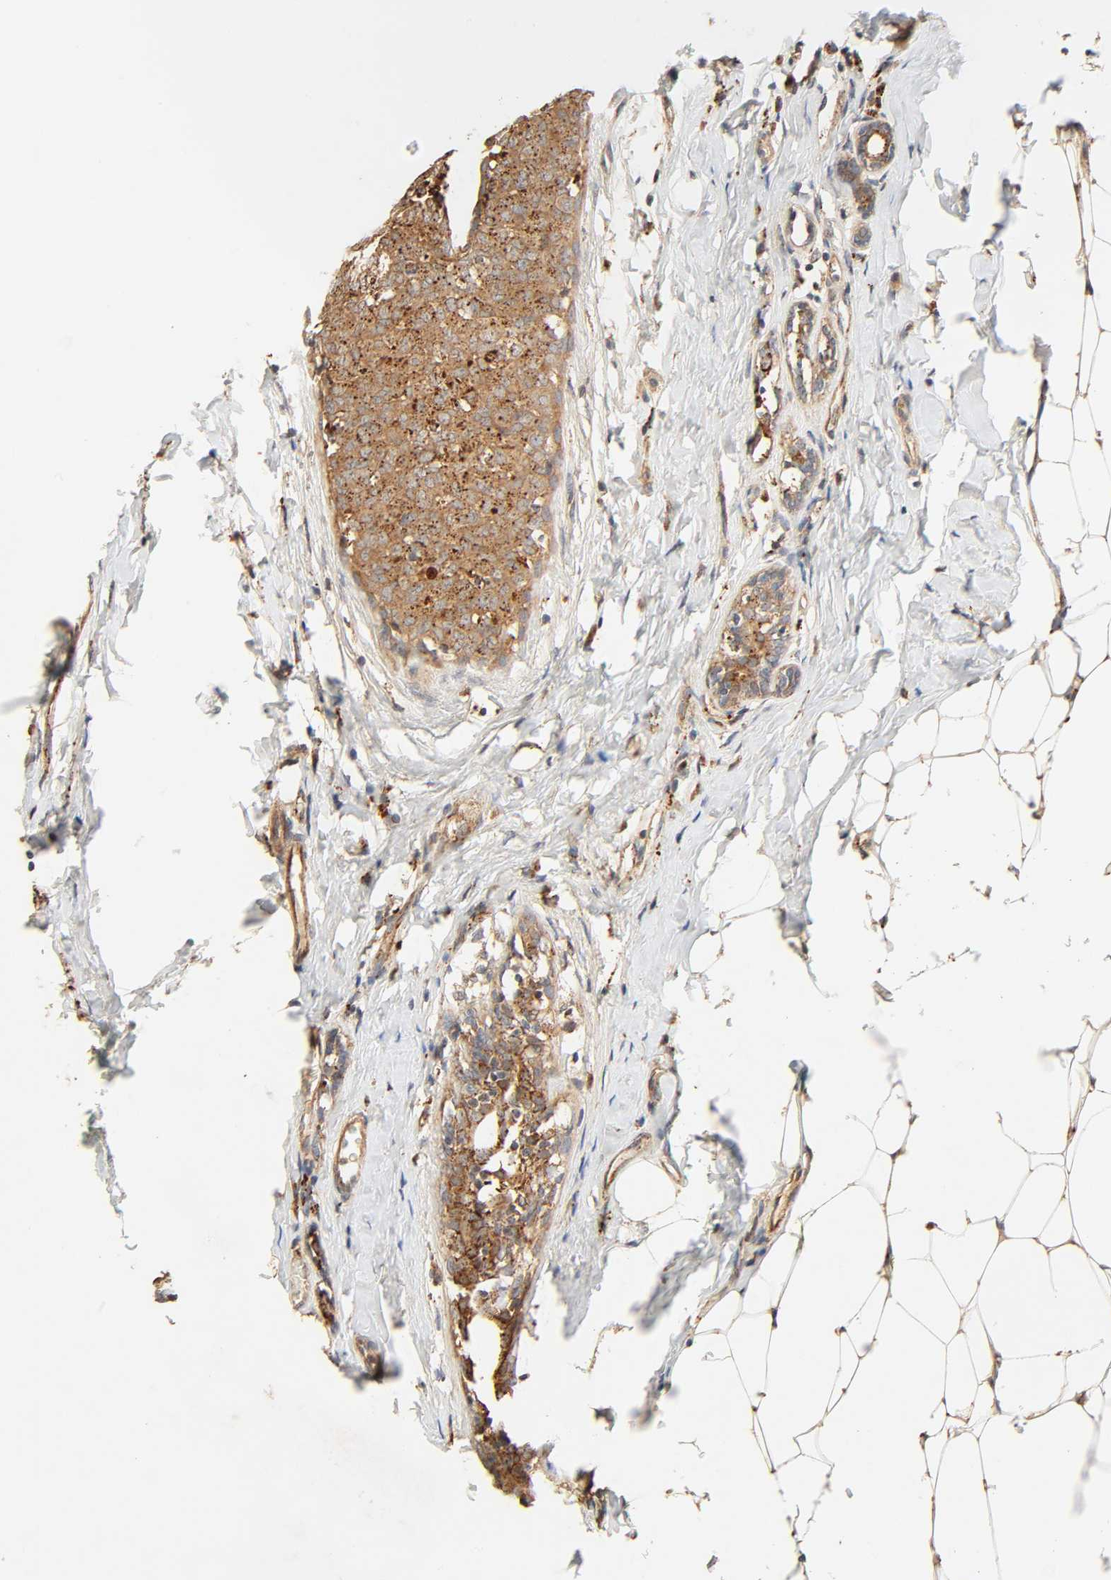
{"staining": {"intensity": "moderate", "quantity": ">75%", "location": "cytoplasmic/membranous"}, "tissue": "breast cancer", "cell_type": "Tumor cells", "image_type": "cancer", "snomed": [{"axis": "morphology", "description": "Duct carcinoma"}, {"axis": "topography", "description": "Breast"}], "caption": "Protein analysis of breast invasive ductal carcinoma tissue reveals moderate cytoplasmic/membranous positivity in about >75% of tumor cells.", "gene": "MAPK6", "patient": {"sex": "female", "age": 40}}